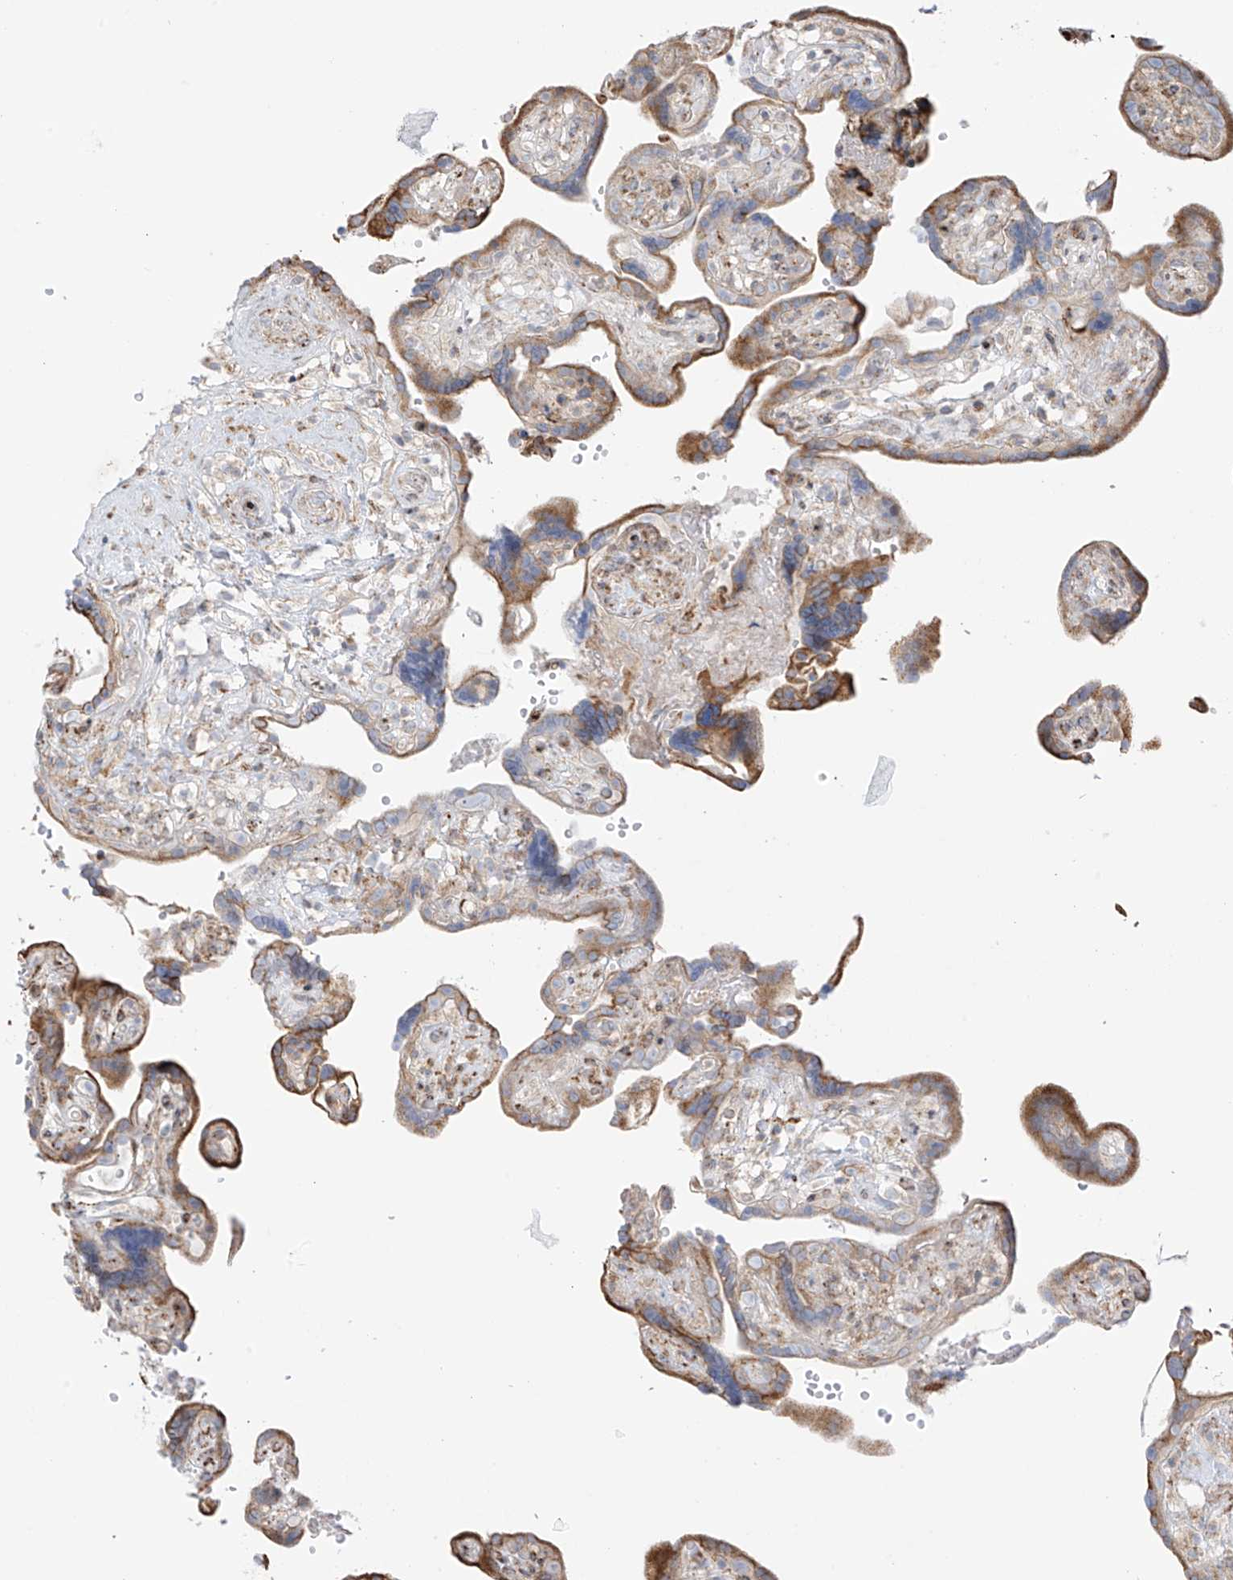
{"staining": {"intensity": "strong", "quantity": "25%-75%", "location": "cytoplasmic/membranous"}, "tissue": "placenta", "cell_type": "Decidual cells", "image_type": "normal", "snomed": [{"axis": "morphology", "description": "Normal tissue, NOS"}, {"axis": "topography", "description": "Placenta"}], "caption": "The histopathology image shows staining of benign placenta, revealing strong cytoplasmic/membranous protein positivity (brown color) within decidual cells.", "gene": "XKR3", "patient": {"sex": "female", "age": 30}}